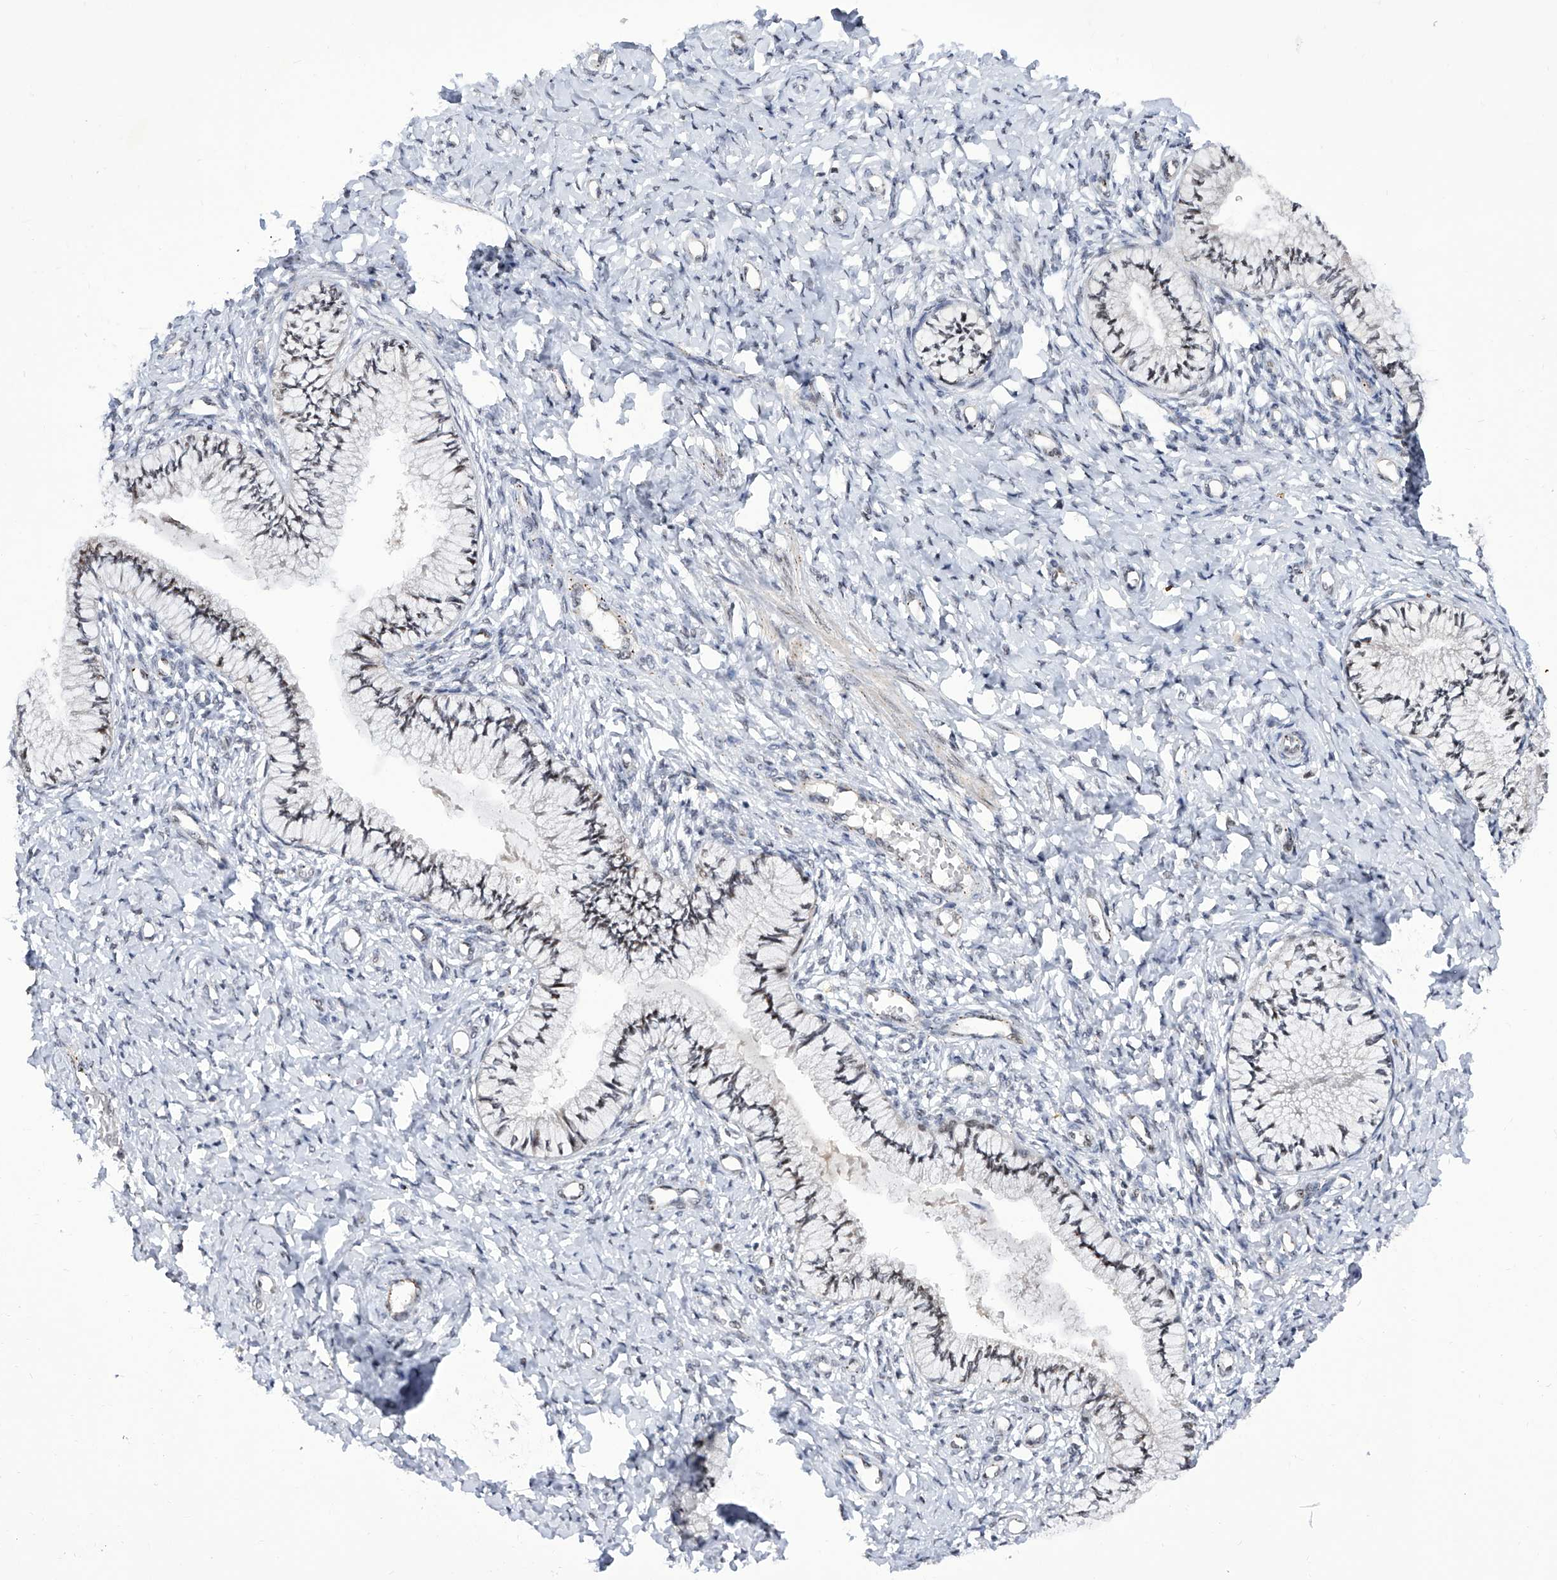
{"staining": {"intensity": "moderate", "quantity": "25%-75%", "location": "nuclear"}, "tissue": "cervix", "cell_type": "Glandular cells", "image_type": "normal", "snomed": [{"axis": "morphology", "description": "Normal tissue, NOS"}, {"axis": "topography", "description": "Cervix"}], "caption": "Immunohistochemical staining of normal cervix shows 25%-75% levels of moderate nuclear protein positivity in about 25%-75% of glandular cells.", "gene": "RAD54L", "patient": {"sex": "female", "age": 36}}